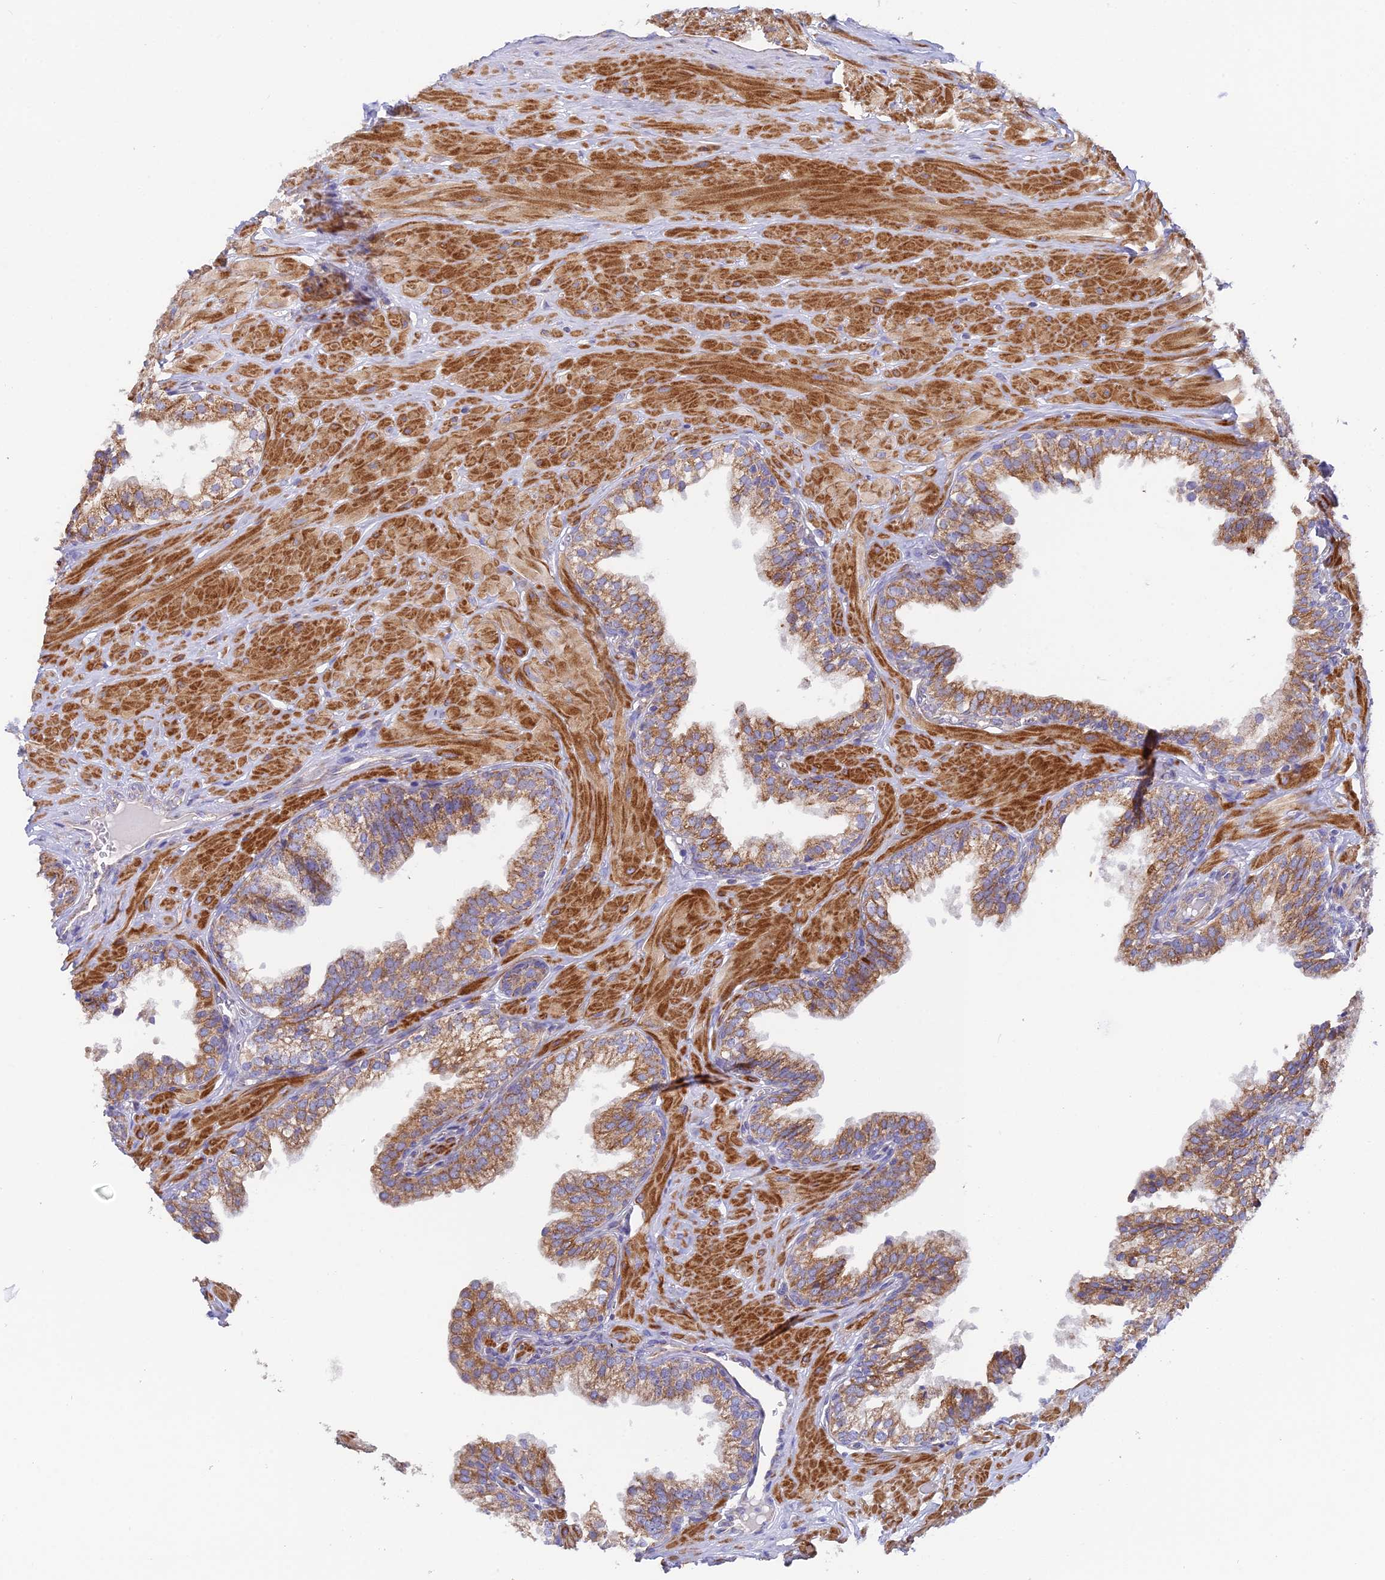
{"staining": {"intensity": "moderate", "quantity": "25%-75%", "location": "cytoplasmic/membranous"}, "tissue": "prostate", "cell_type": "Glandular cells", "image_type": "normal", "snomed": [{"axis": "morphology", "description": "Normal tissue, NOS"}, {"axis": "topography", "description": "Prostate"}, {"axis": "topography", "description": "Peripheral nerve tissue"}], "caption": "Approximately 25%-75% of glandular cells in benign prostate show moderate cytoplasmic/membranous protein expression as visualized by brown immunohistochemical staining.", "gene": "CSPG4", "patient": {"sex": "male", "age": 55}}